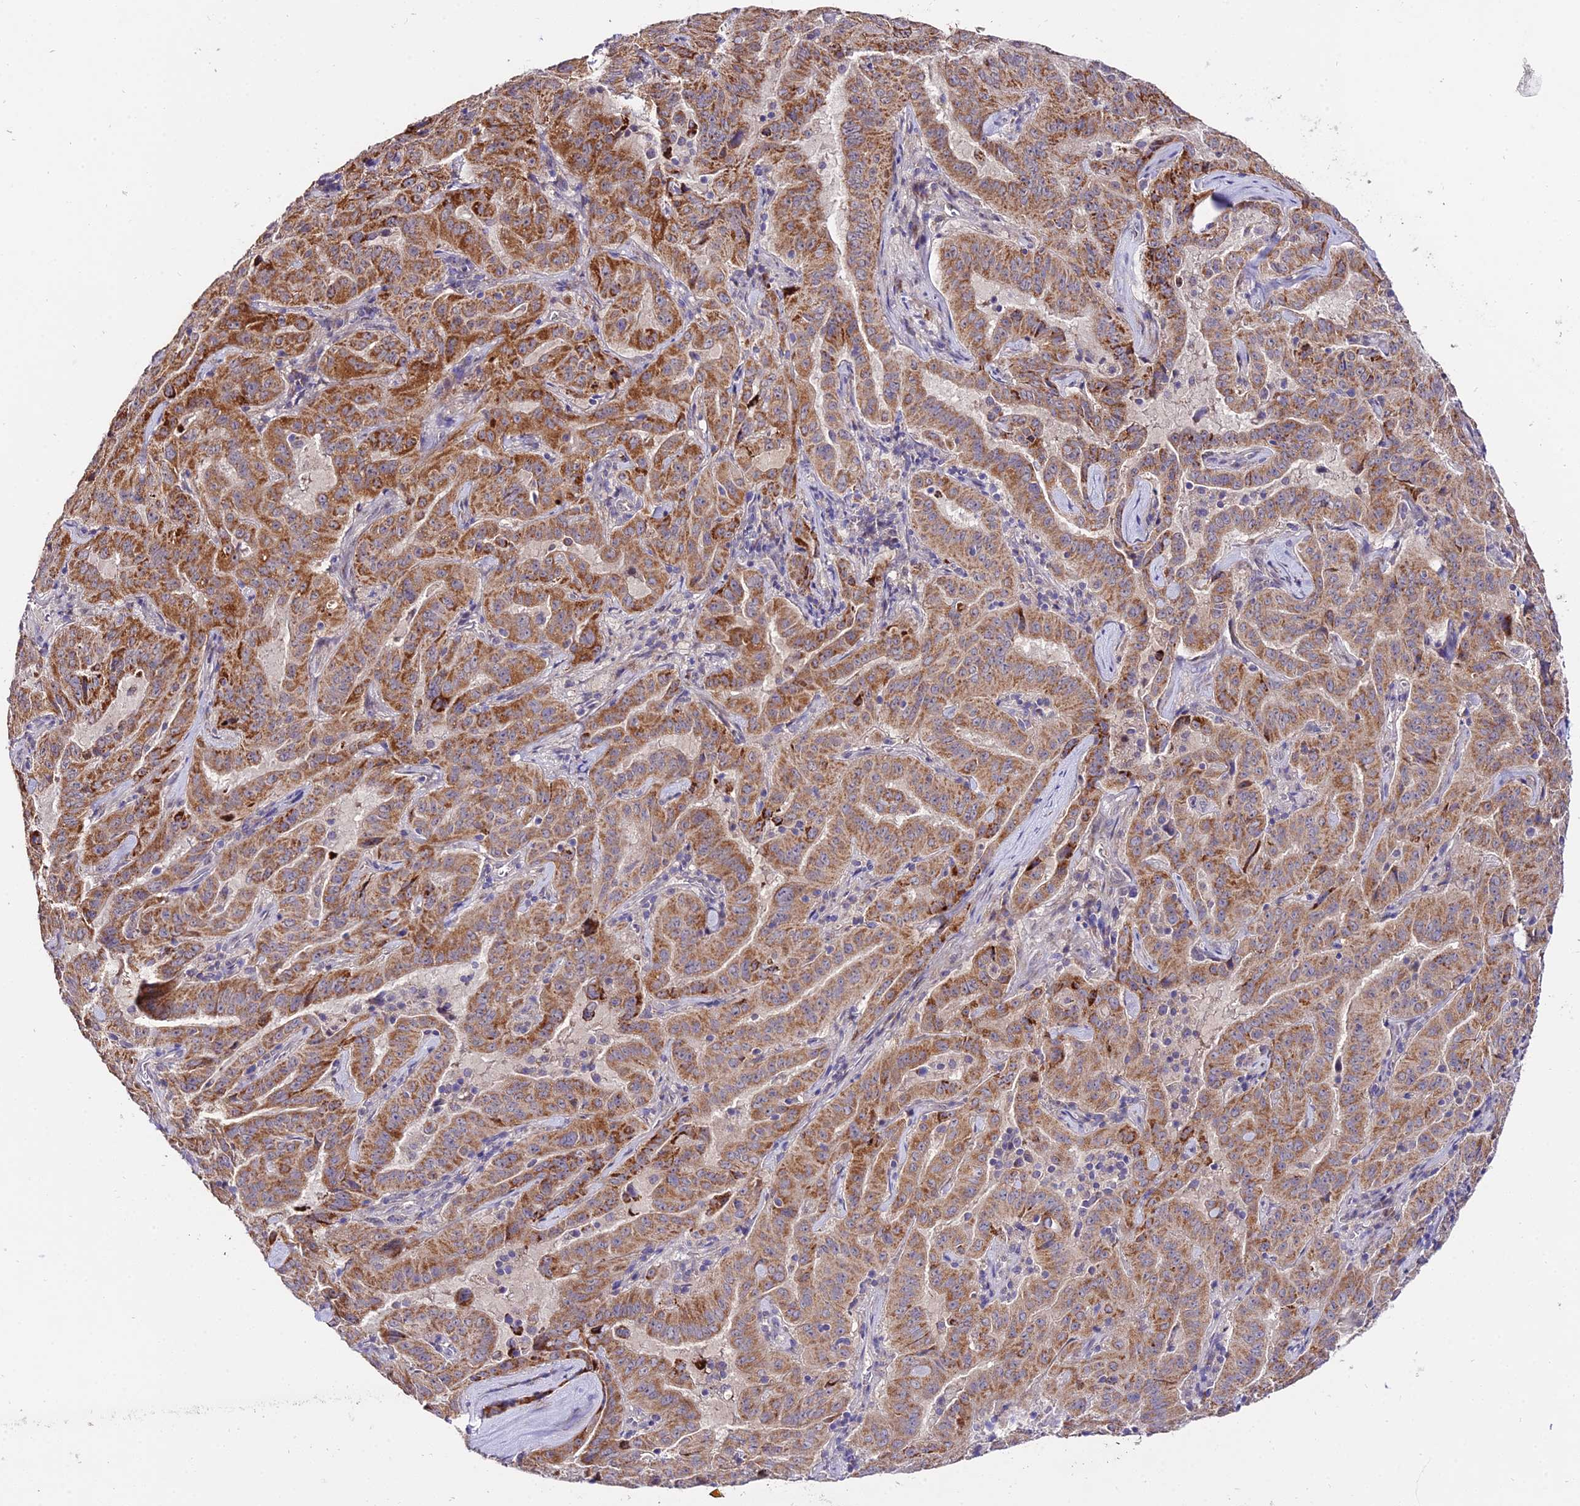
{"staining": {"intensity": "moderate", "quantity": ">75%", "location": "cytoplasmic/membranous"}, "tissue": "pancreatic cancer", "cell_type": "Tumor cells", "image_type": "cancer", "snomed": [{"axis": "morphology", "description": "Adenocarcinoma, NOS"}, {"axis": "topography", "description": "Pancreas"}], "caption": "DAB immunohistochemical staining of pancreatic cancer (adenocarcinoma) displays moderate cytoplasmic/membranous protein staining in about >75% of tumor cells.", "gene": "WDR5B", "patient": {"sex": "male", "age": 63}}